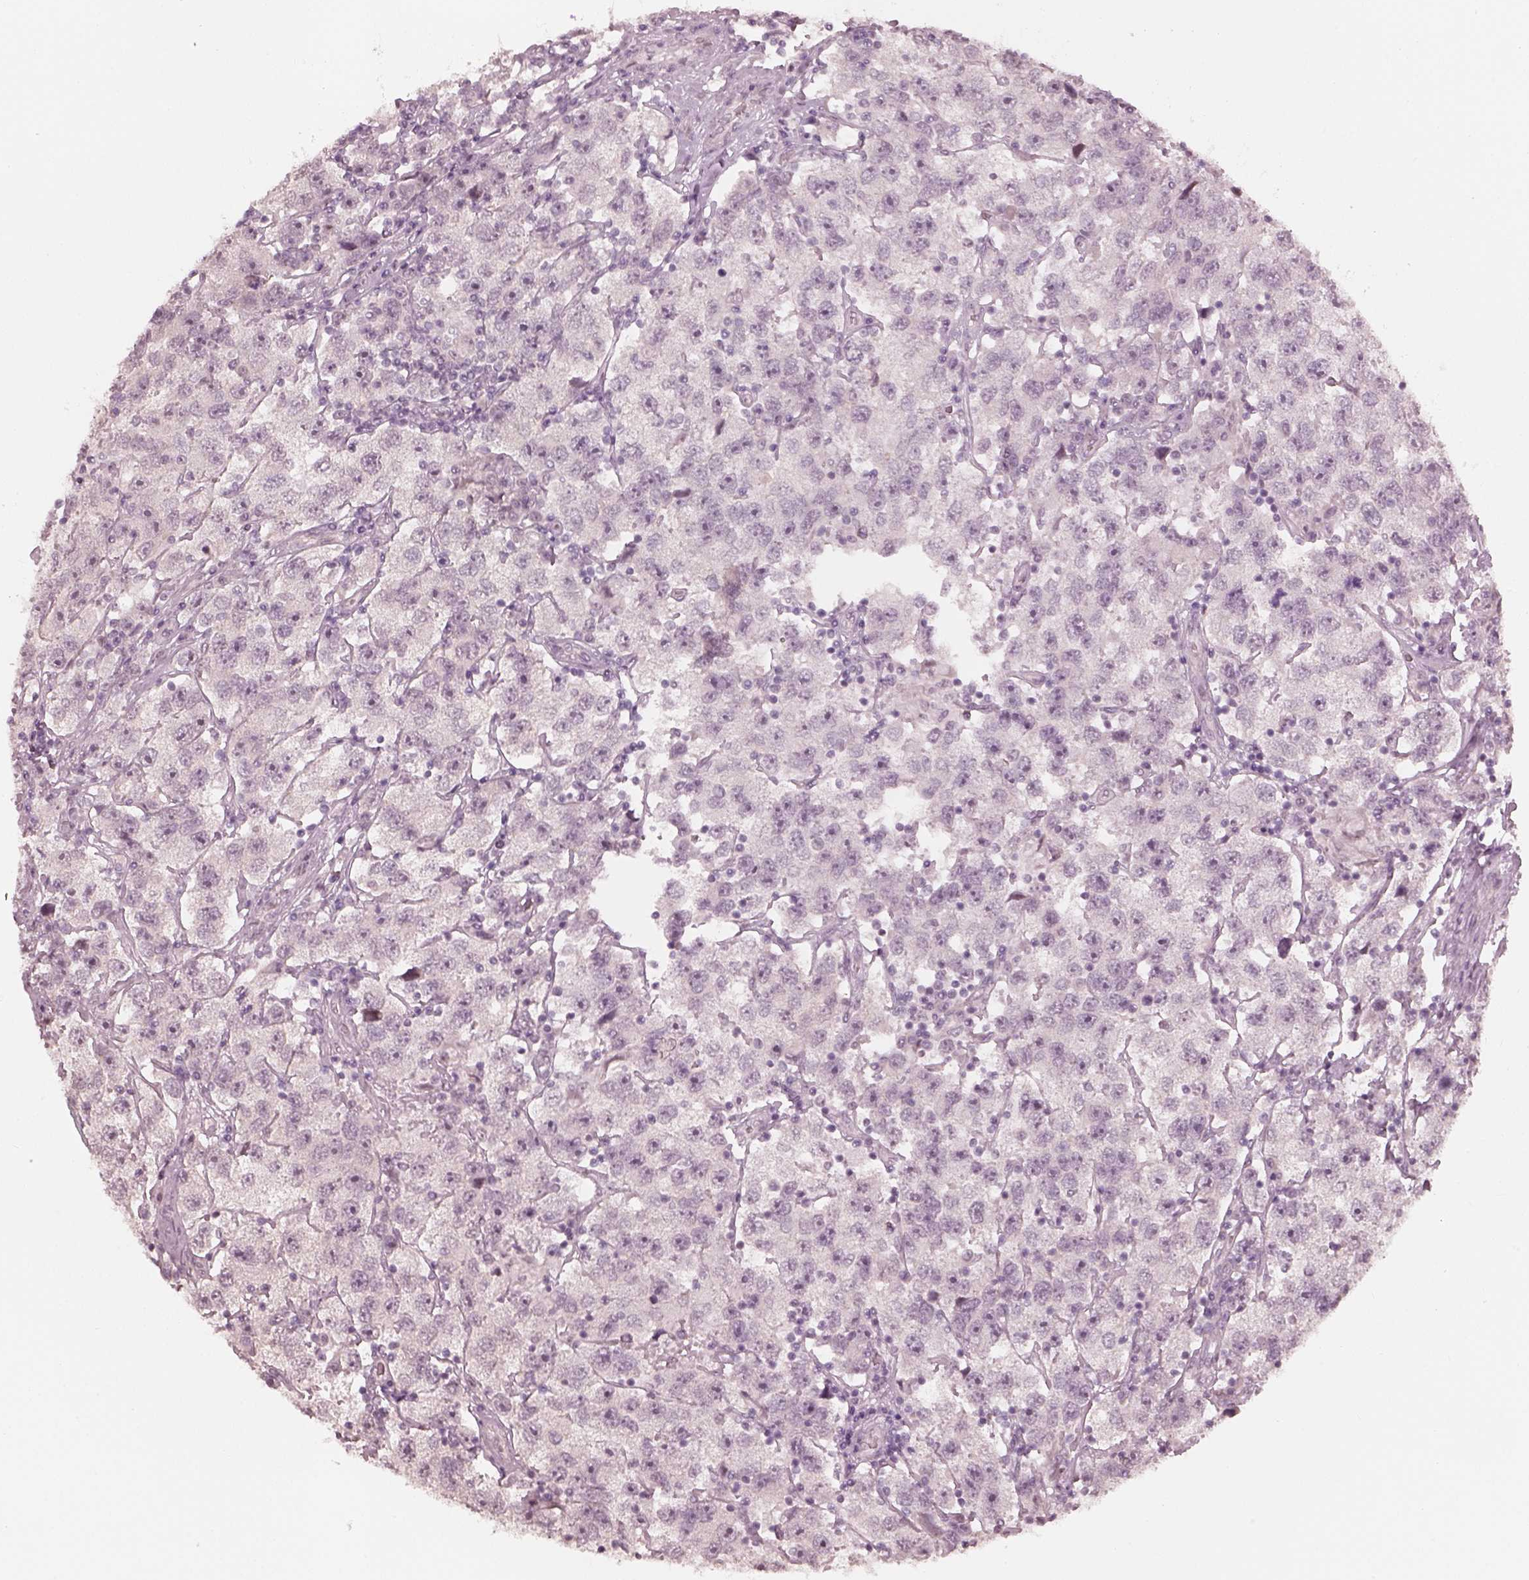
{"staining": {"intensity": "negative", "quantity": "none", "location": "none"}, "tissue": "testis cancer", "cell_type": "Tumor cells", "image_type": "cancer", "snomed": [{"axis": "morphology", "description": "Seminoma, NOS"}, {"axis": "topography", "description": "Testis"}], "caption": "DAB (3,3'-diaminobenzidine) immunohistochemical staining of testis cancer (seminoma) reveals no significant expression in tumor cells.", "gene": "RPGRIP1", "patient": {"sex": "male", "age": 26}}